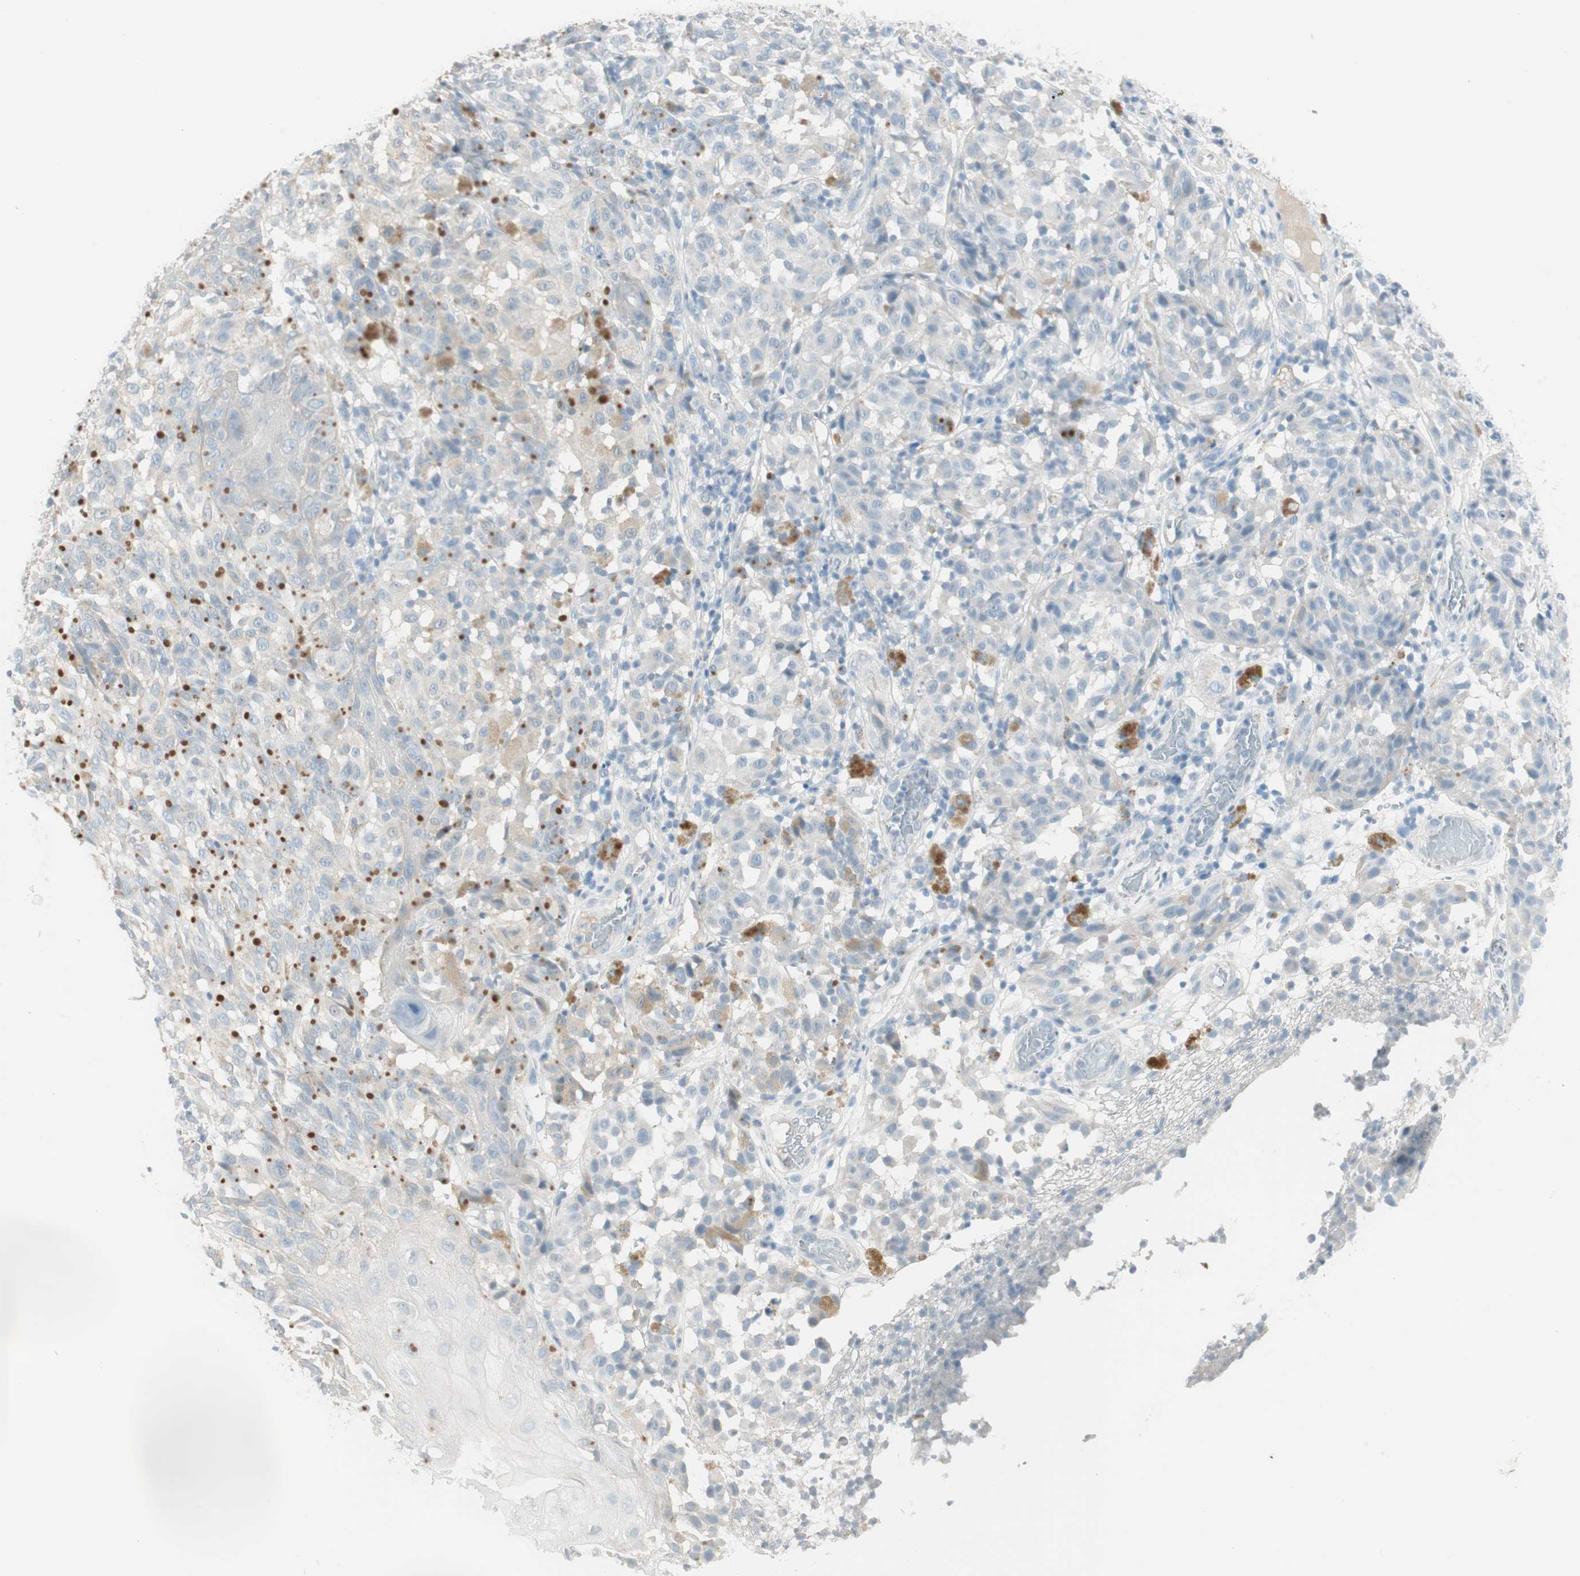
{"staining": {"intensity": "weak", "quantity": "25%-75%", "location": "cytoplasmic/membranous"}, "tissue": "melanoma", "cell_type": "Tumor cells", "image_type": "cancer", "snomed": [{"axis": "morphology", "description": "Malignant melanoma, NOS"}, {"axis": "topography", "description": "Skin"}], "caption": "Tumor cells exhibit low levels of weak cytoplasmic/membranous expression in approximately 25%-75% of cells in human malignant melanoma.", "gene": "ITLN2", "patient": {"sex": "female", "age": 46}}